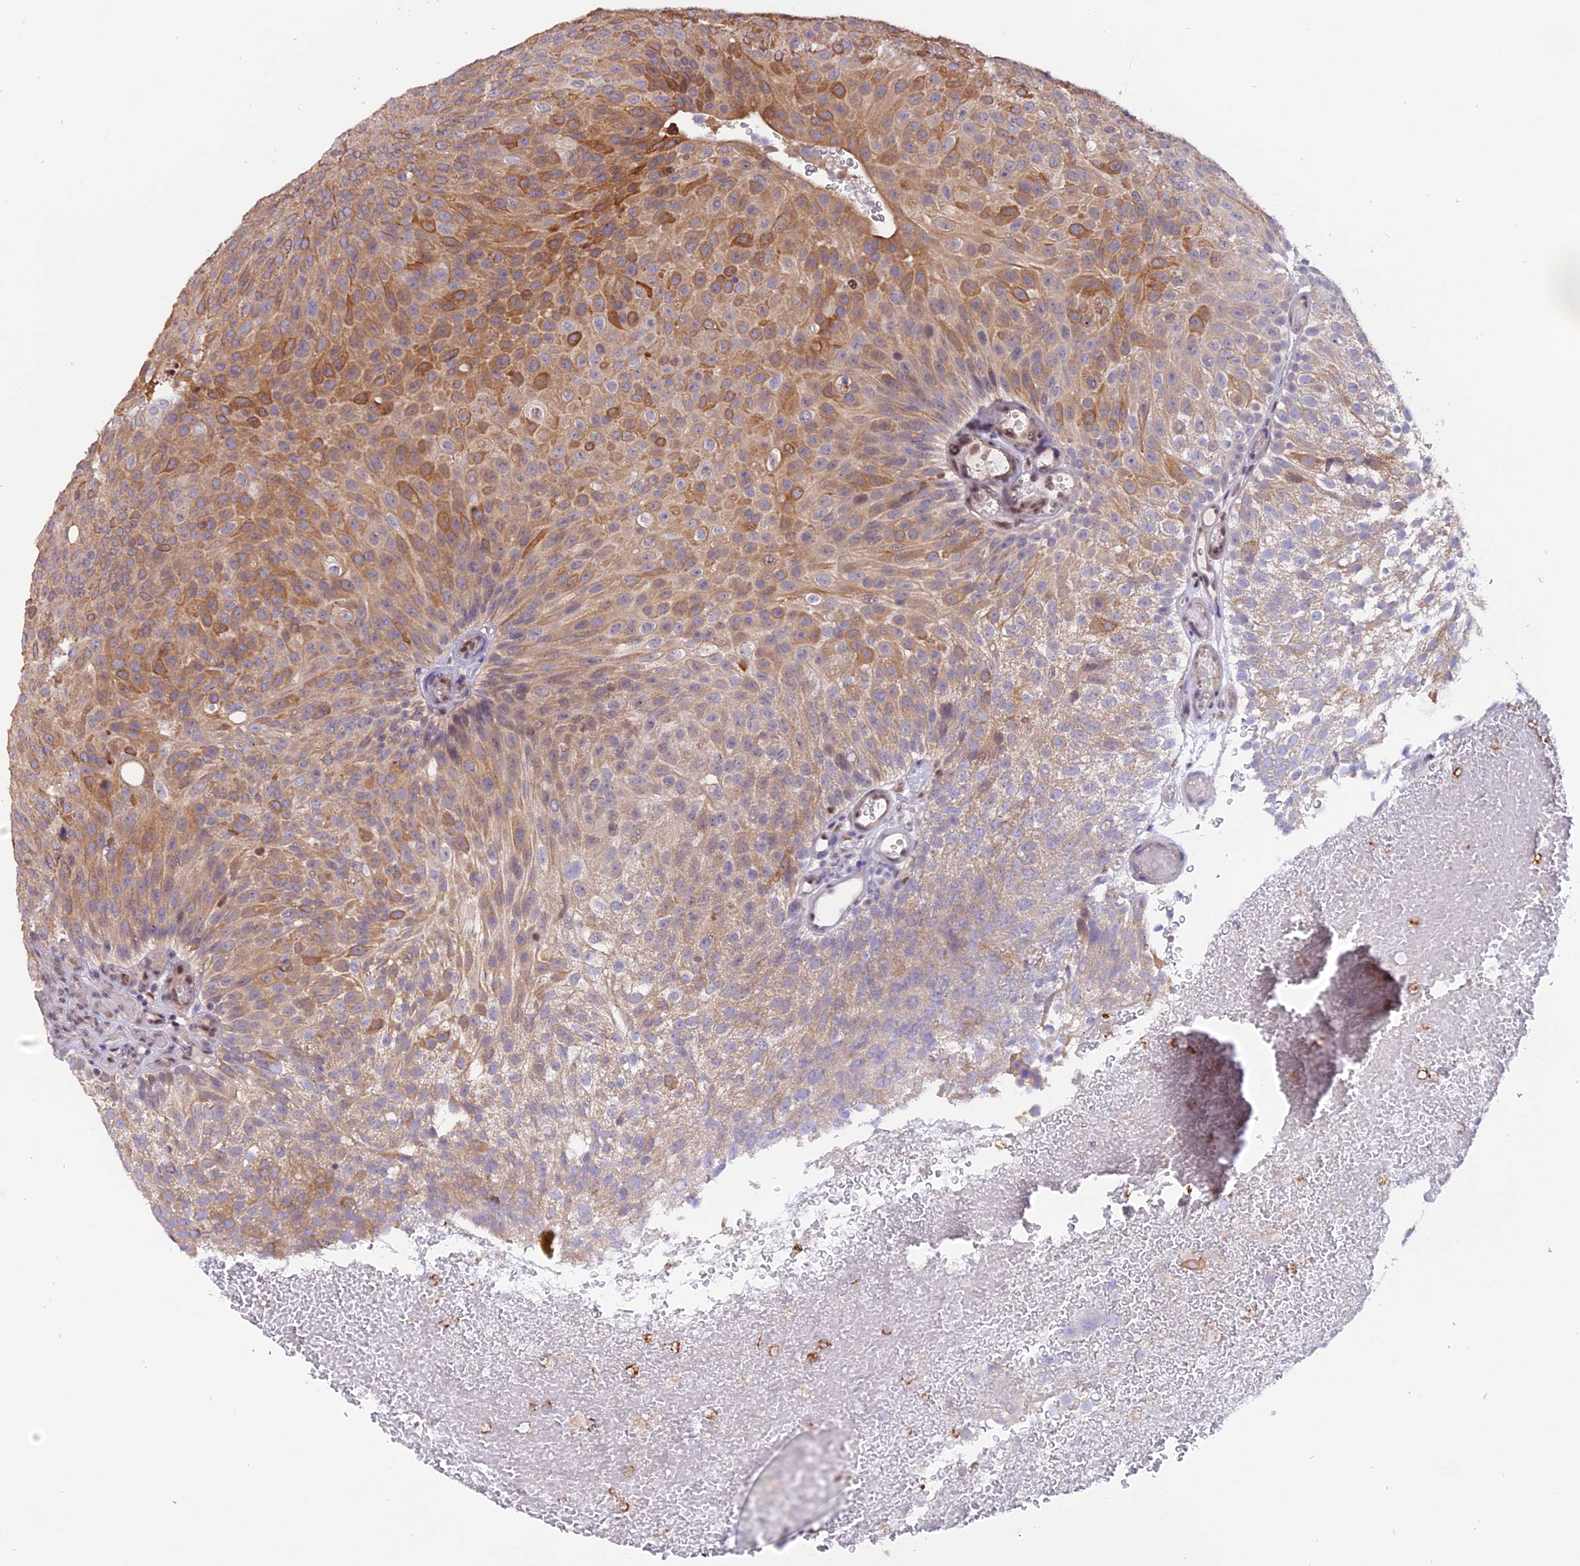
{"staining": {"intensity": "moderate", "quantity": ">75%", "location": "cytoplasmic/membranous"}, "tissue": "urothelial cancer", "cell_type": "Tumor cells", "image_type": "cancer", "snomed": [{"axis": "morphology", "description": "Urothelial carcinoma, Low grade"}, {"axis": "topography", "description": "Urinary bladder"}], "caption": "A medium amount of moderate cytoplasmic/membranous positivity is seen in about >75% of tumor cells in urothelial cancer tissue. Using DAB (brown) and hematoxylin (blue) stains, captured at high magnification using brightfield microscopy.", "gene": "FAM118B", "patient": {"sex": "male", "age": 78}}